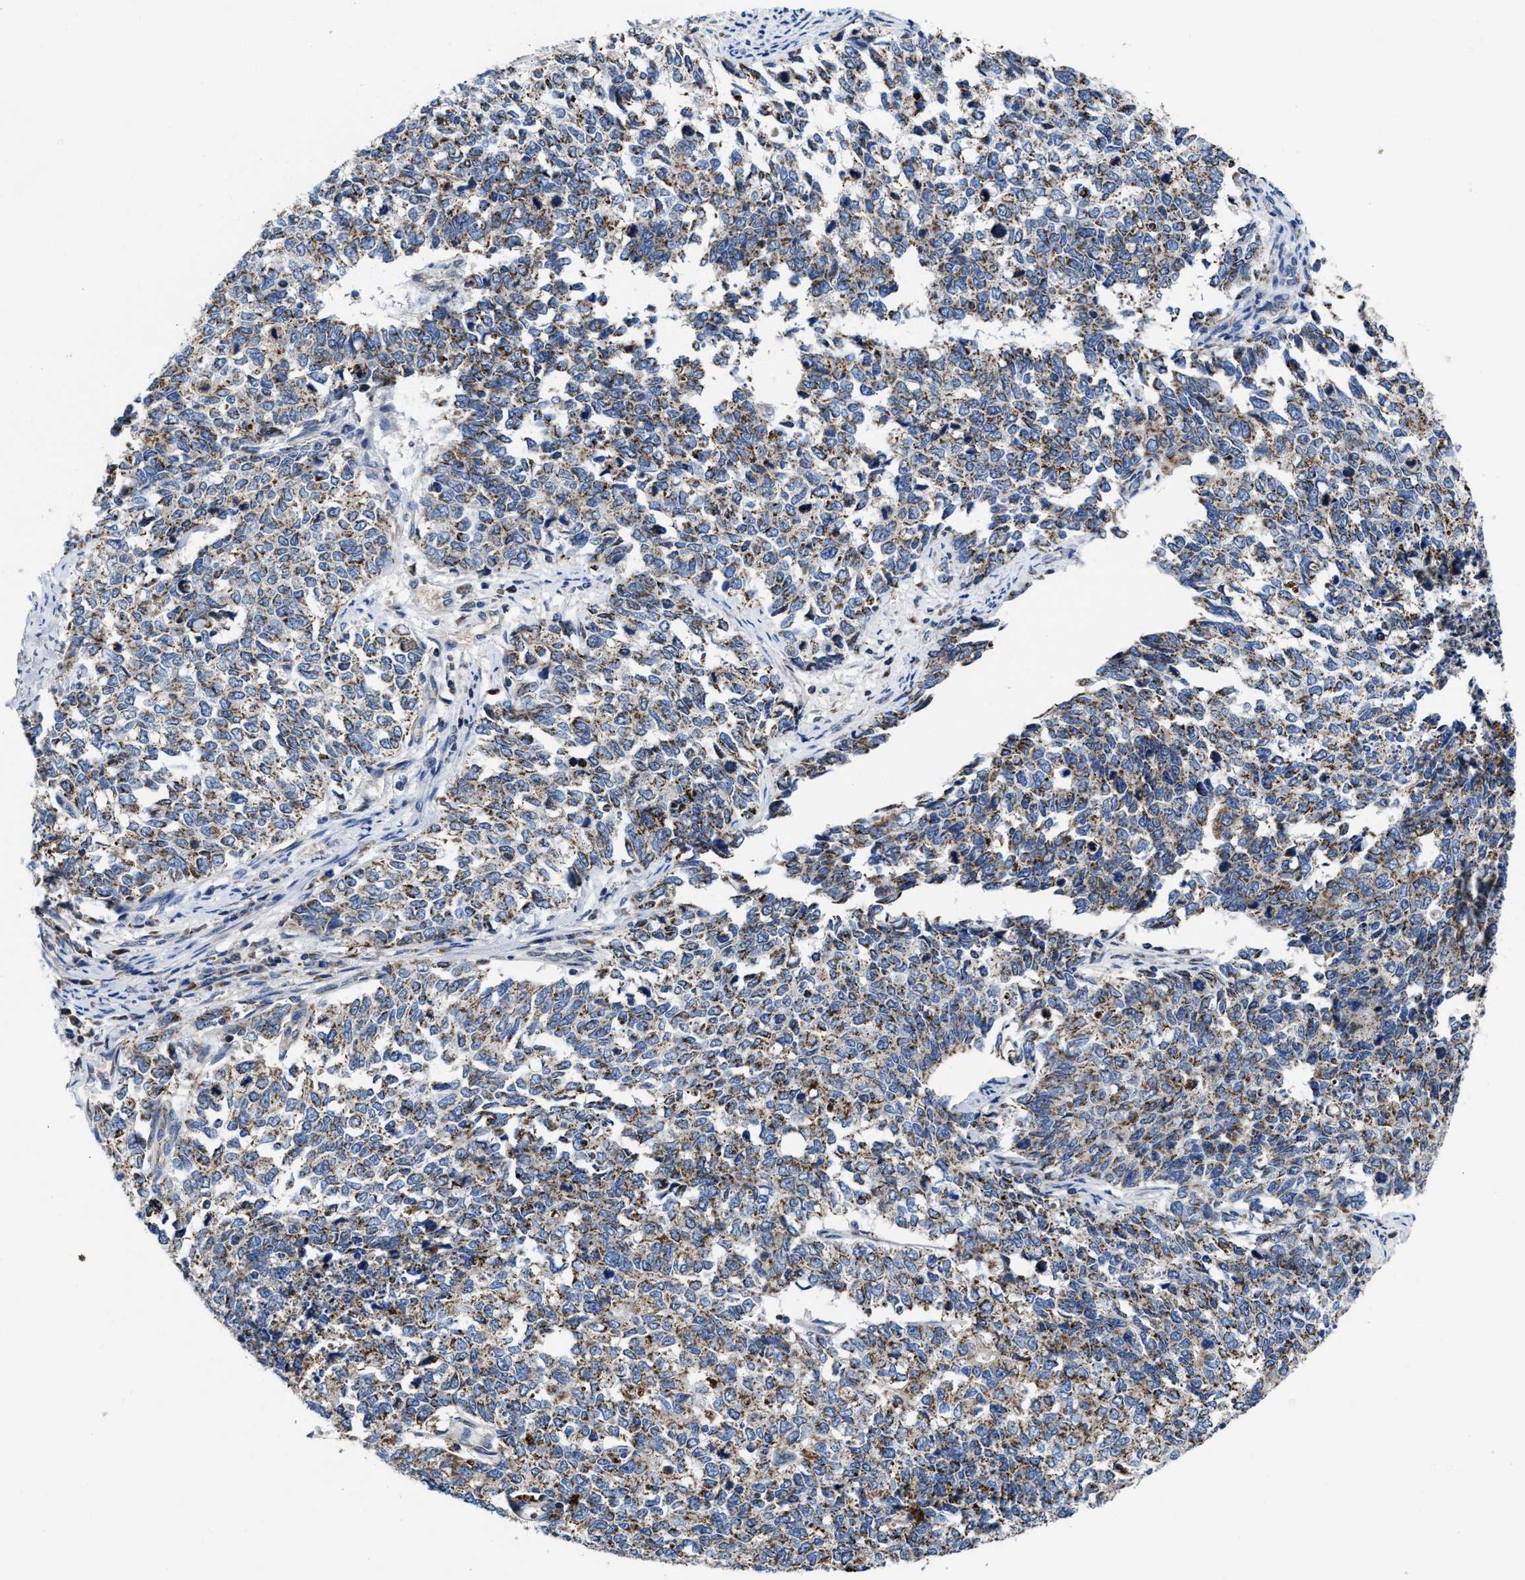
{"staining": {"intensity": "moderate", "quantity": ">75%", "location": "cytoplasmic/membranous"}, "tissue": "cervical cancer", "cell_type": "Tumor cells", "image_type": "cancer", "snomed": [{"axis": "morphology", "description": "Squamous cell carcinoma, NOS"}, {"axis": "topography", "description": "Cervix"}], "caption": "Immunohistochemistry (IHC) (DAB) staining of human cervical cancer (squamous cell carcinoma) exhibits moderate cytoplasmic/membranous protein staining in approximately >75% of tumor cells.", "gene": "CACNA1D", "patient": {"sex": "female", "age": 63}}